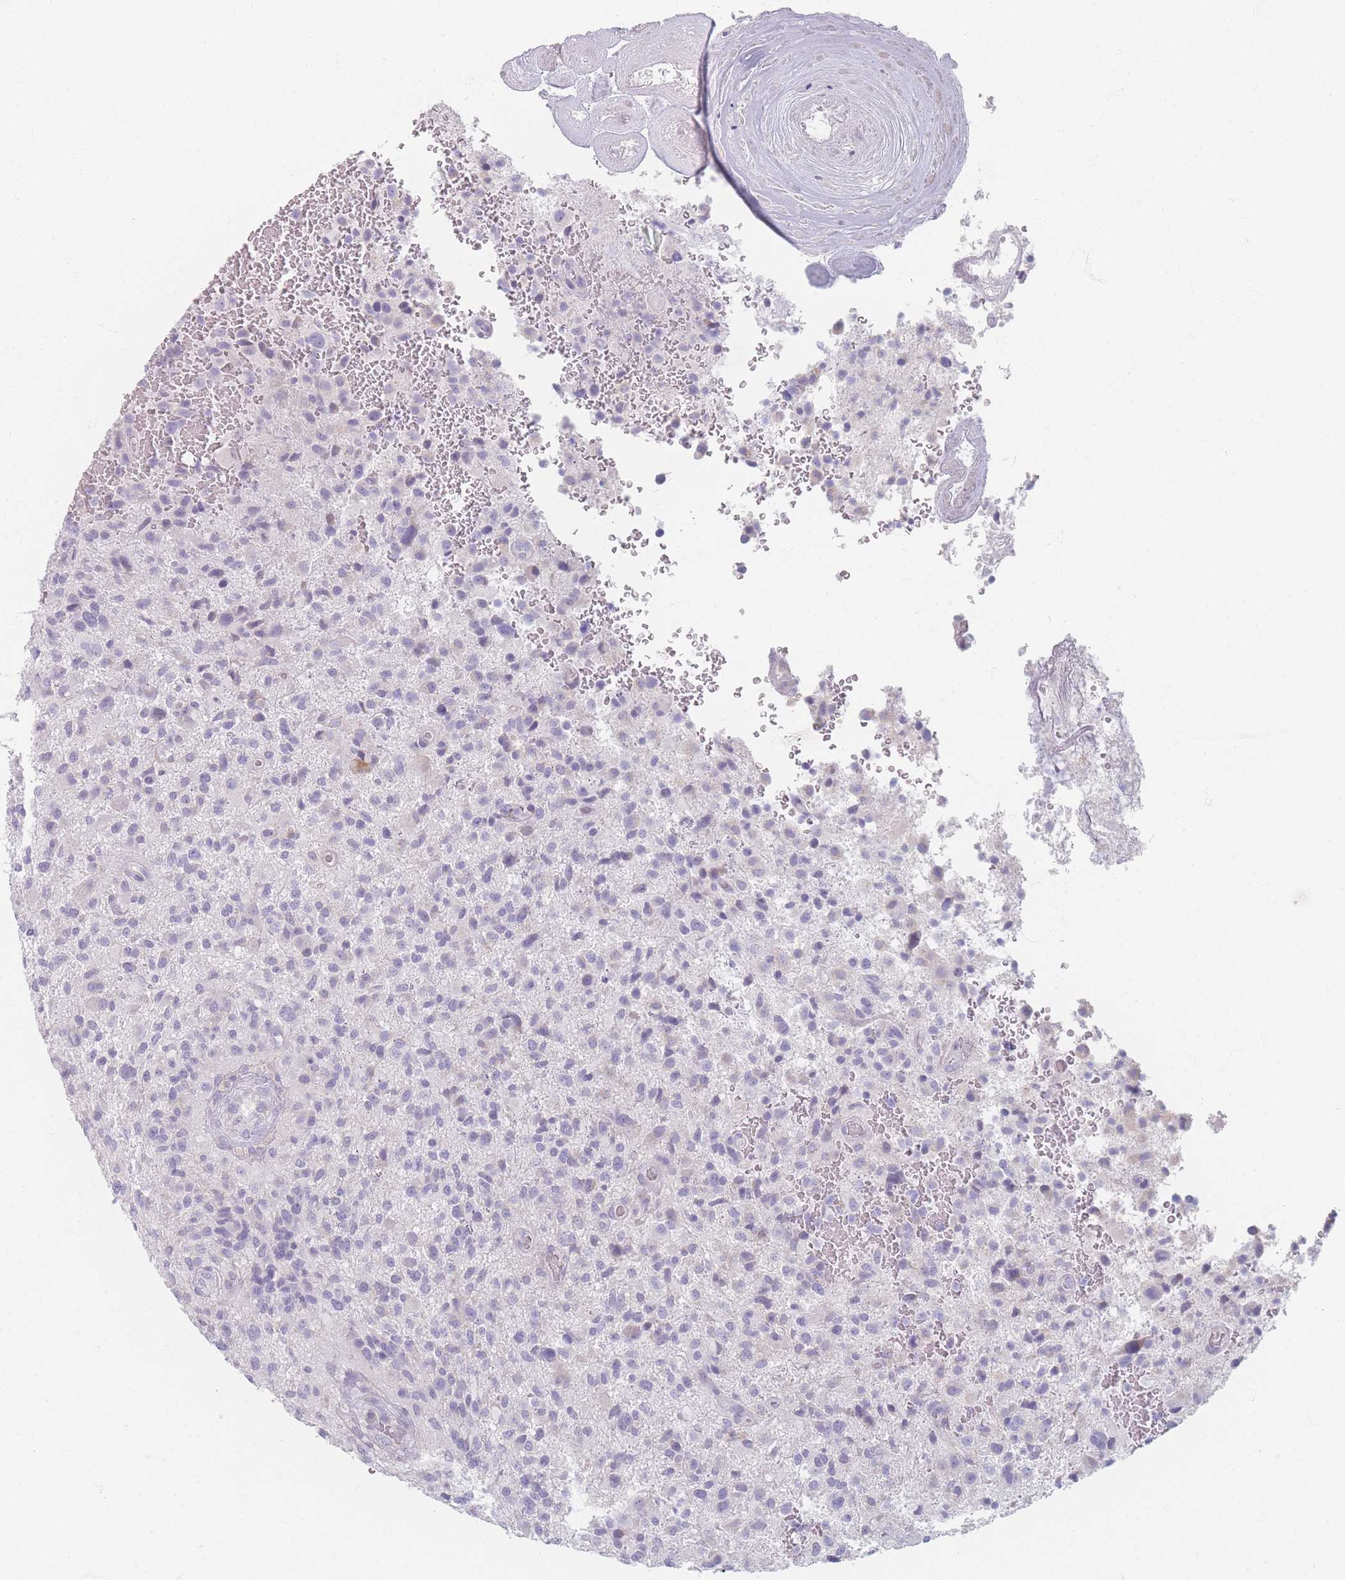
{"staining": {"intensity": "negative", "quantity": "none", "location": "none"}, "tissue": "glioma", "cell_type": "Tumor cells", "image_type": "cancer", "snomed": [{"axis": "morphology", "description": "Glioma, malignant, High grade"}, {"axis": "topography", "description": "Brain"}], "caption": "High magnification brightfield microscopy of glioma stained with DAB (brown) and counterstained with hematoxylin (blue): tumor cells show no significant positivity.", "gene": "PIGM", "patient": {"sex": "male", "age": 47}}